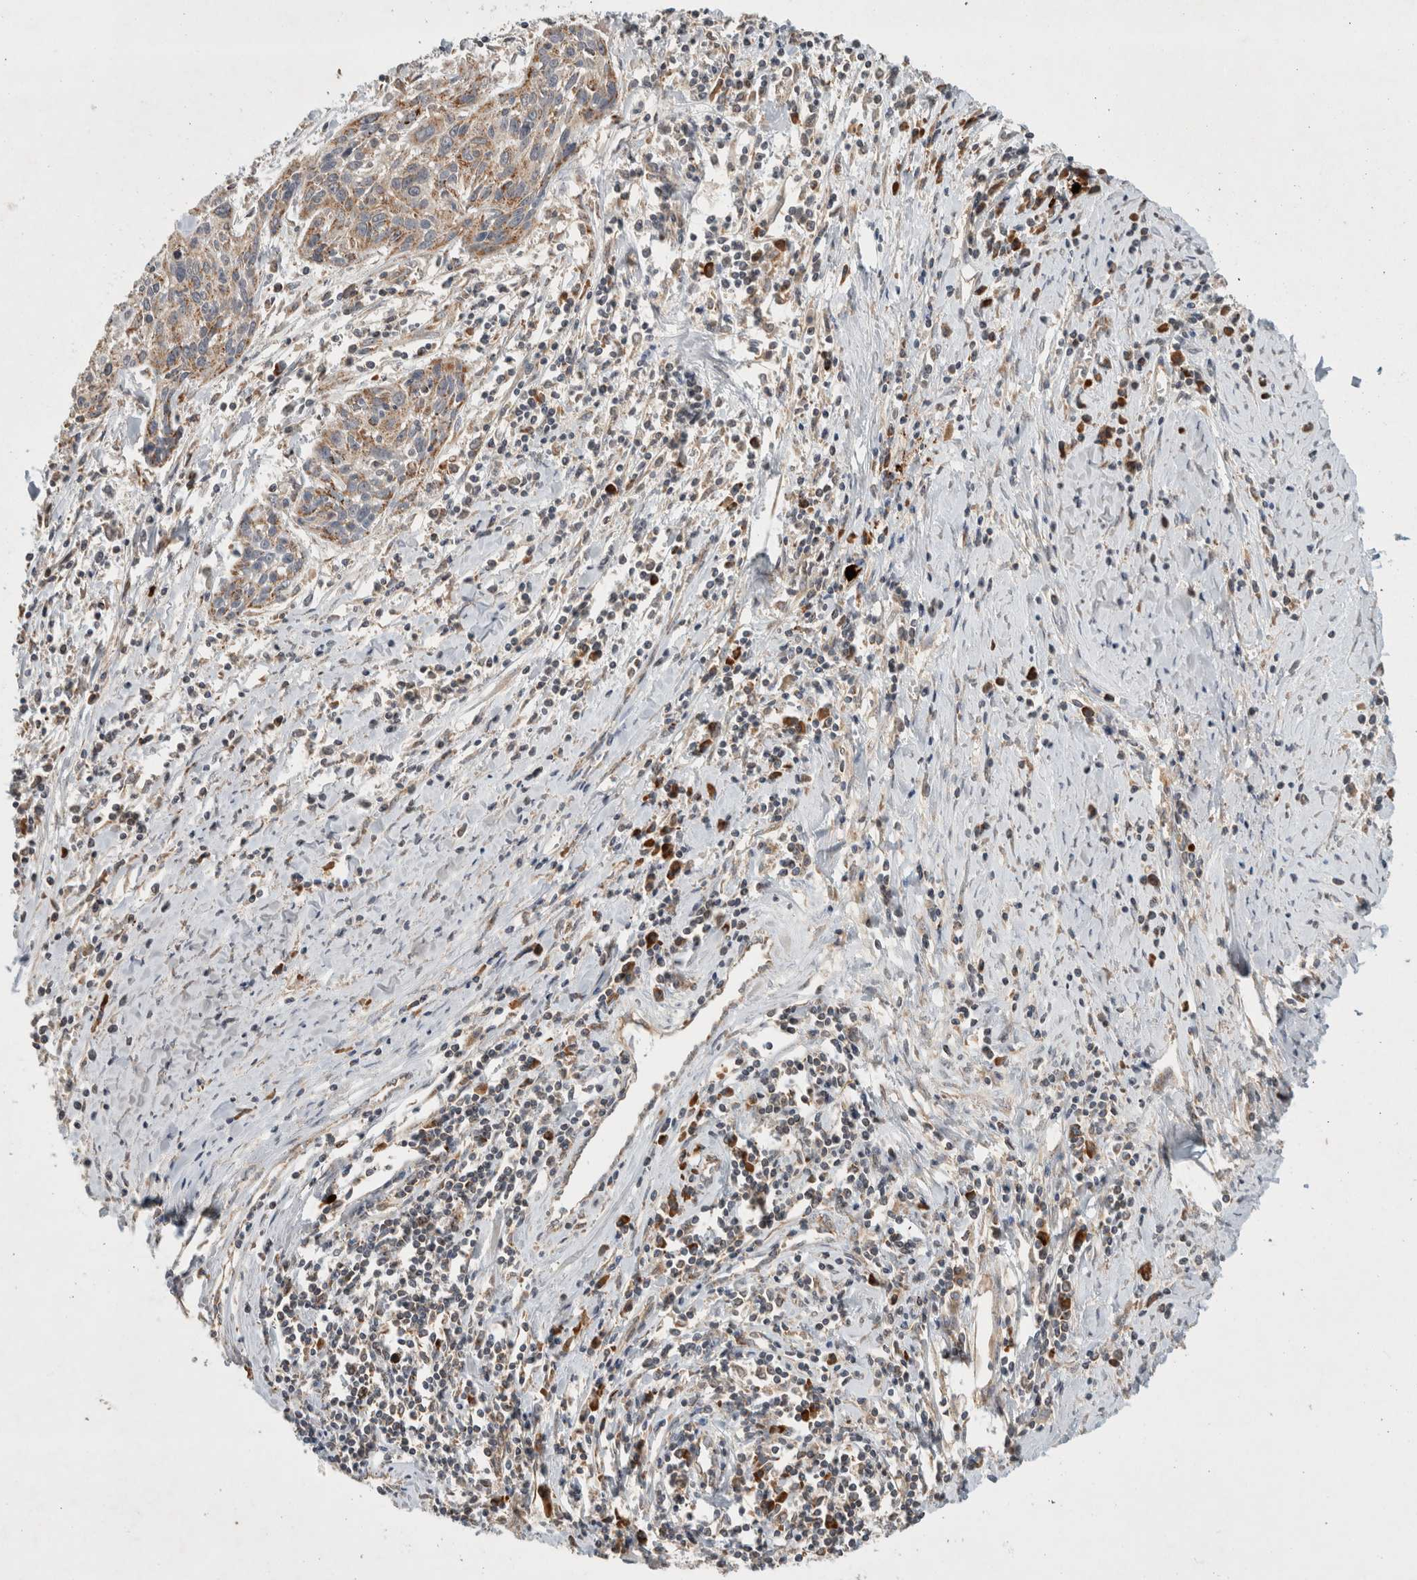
{"staining": {"intensity": "weak", "quantity": "25%-75%", "location": "cytoplasmic/membranous"}, "tissue": "cervical cancer", "cell_type": "Tumor cells", "image_type": "cancer", "snomed": [{"axis": "morphology", "description": "Squamous cell carcinoma, NOS"}, {"axis": "topography", "description": "Cervix"}], "caption": "Cervical cancer stained with a brown dye displays weak cytoplasmic/membranous positive positivity in about 25%-75% of tumor cells.", "gene": "AMPD1", "patient": {"sex": "female", "age": 51}}